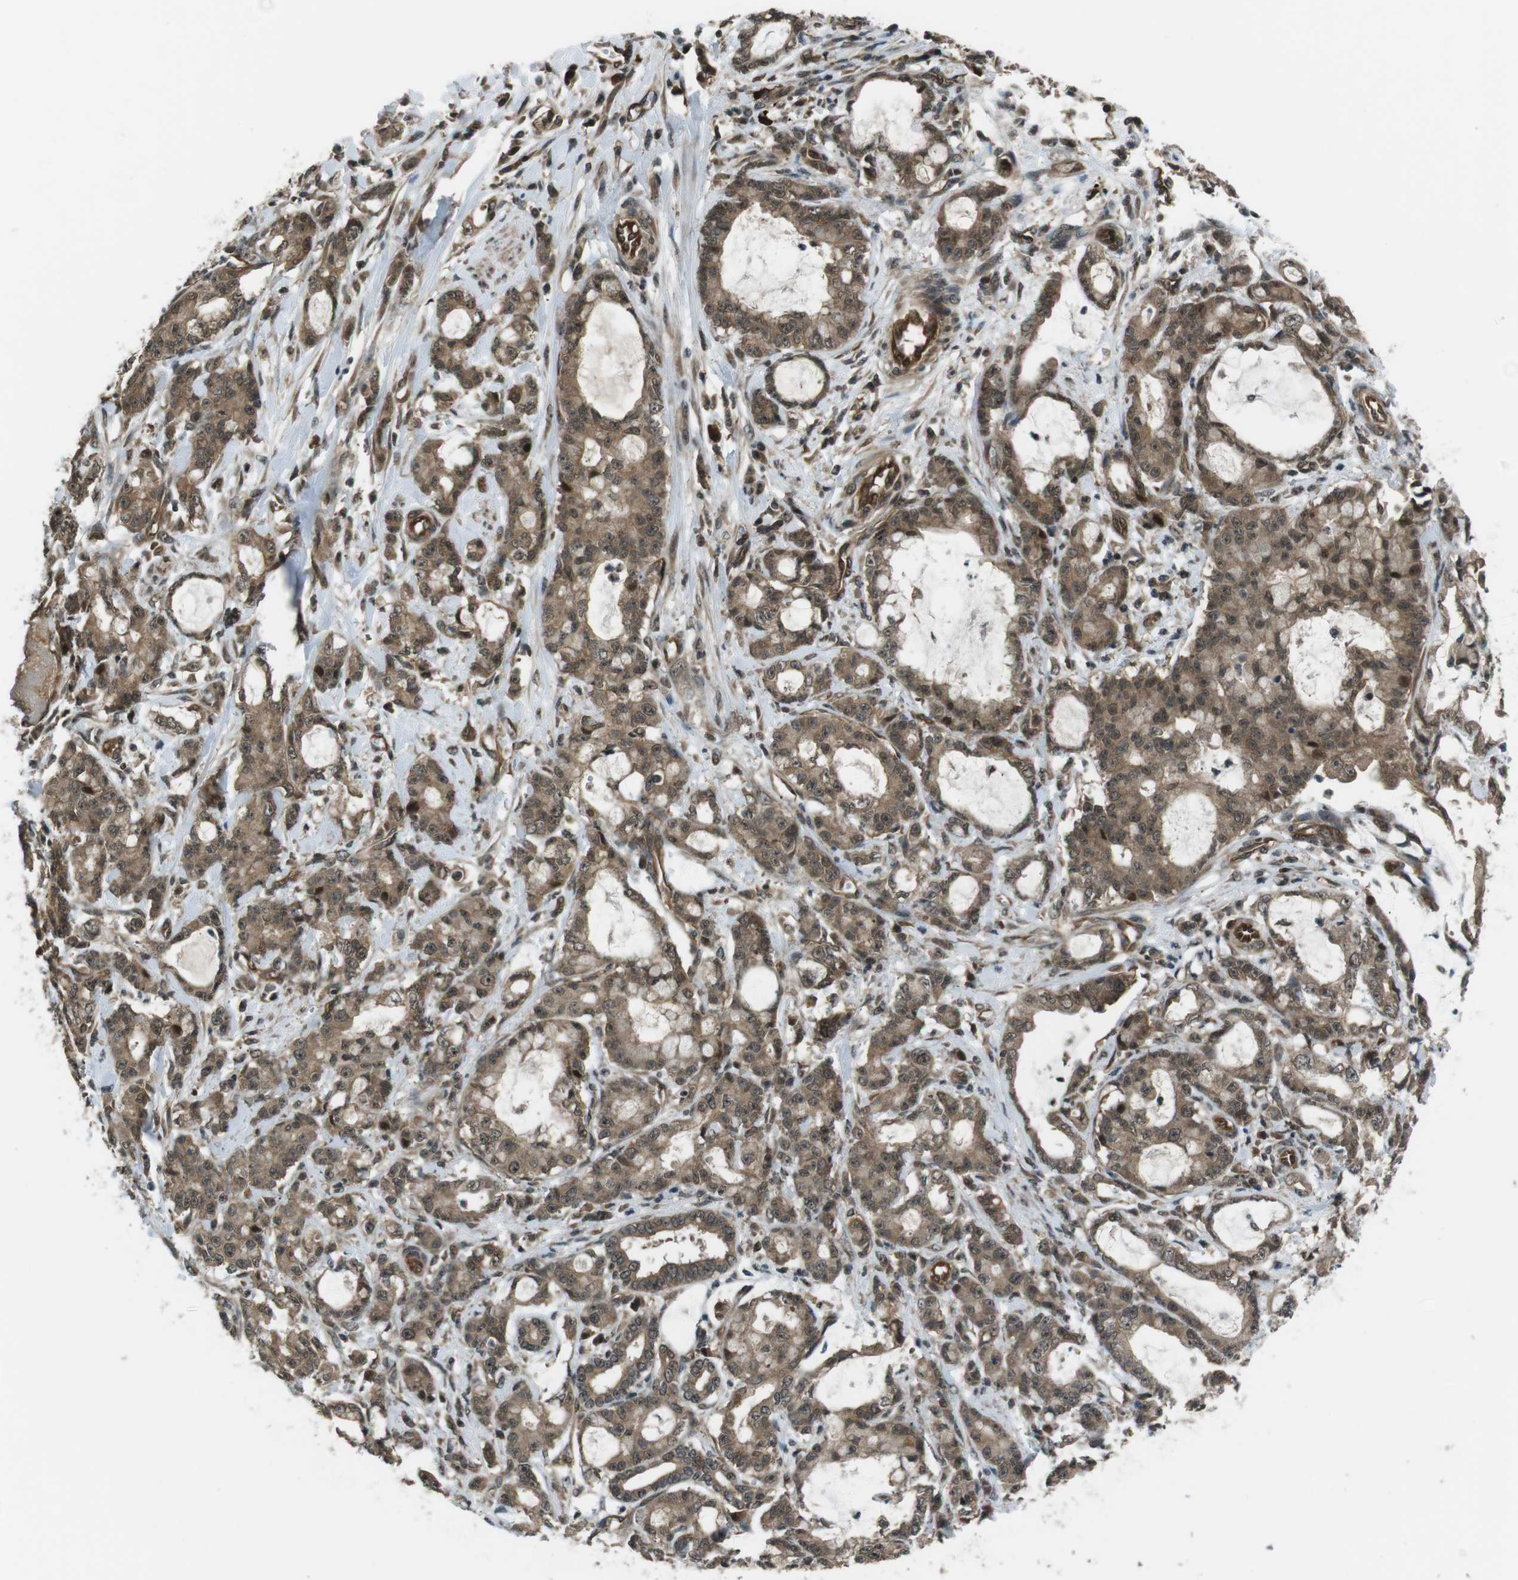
{"staining": {"intensity": "moderate", "quantity": ">75%", "location": "cytoplasmic/membranous,nuclear"}, "tissue": "pancreatic cancer", "cell_type": "Tumor cells", "image_type": "cancer", "snomed": [{"axis": "morphology", "description": "Adenocarcinoma, NOS"}, {"axis": "topography", "description": "Pancreas"}], "caption": "Tumor cells exhibit medium levels of moderate cytoplasmic/membranous and nuclear positivity in about >75% of cells in human pancreatic cancer. Using DAB (3,3'-diaminobenzidine) (brown) and hematoxylin (blue) stains, captured at high magnification using brightfield microscopy.", "gene": "TIAM2", "patient": {"sex": "female", "age": 73}}